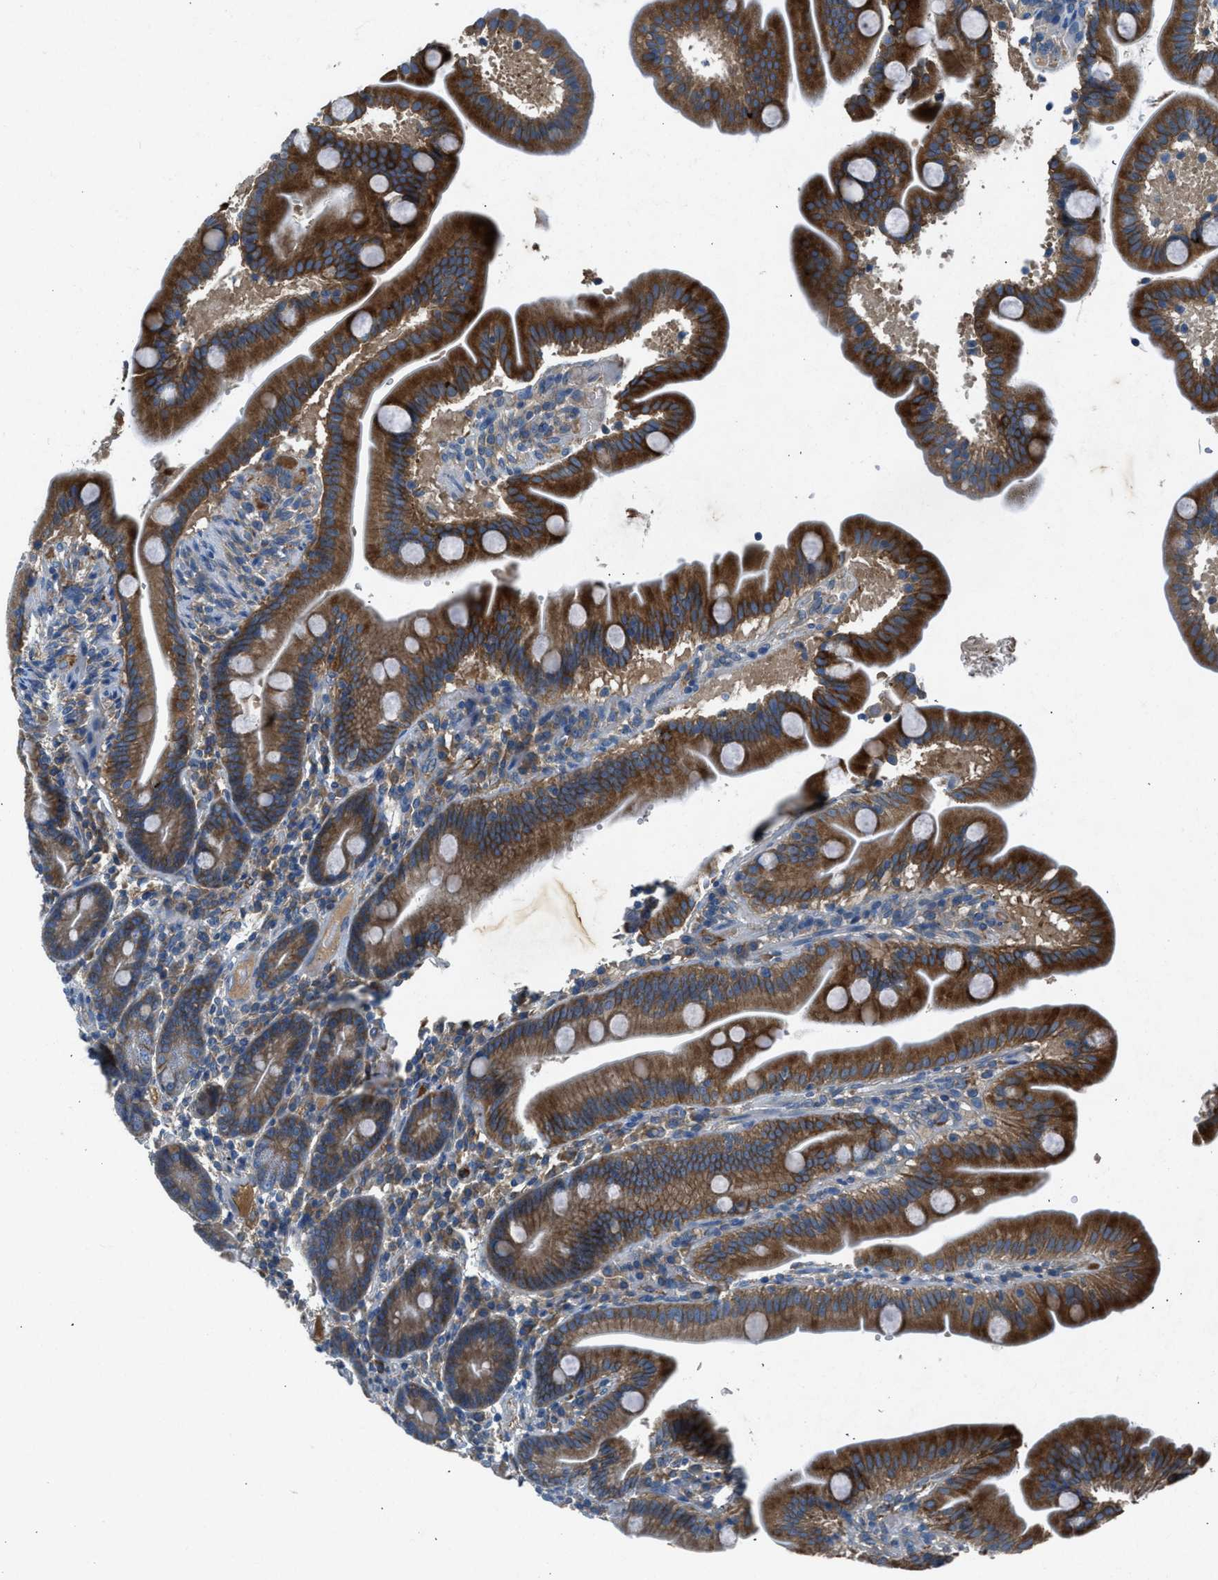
{"staining": {"intensity": "strong", "quantity": ">75%", "location": "cytoplasmic/membranous"}, "tissue": "duodenum", "cell_type": "Glandular cells", "image_type": "normal", "snomed": [{"axis": "morphology", "description": "Normal tissue, NOS"}, {"axis": "topography", "description": "Duodenum"}], "caption": "Immunohistochemical staining of unremarkable human duodenum displays >75% levels of strong cytoplasmic/membranous protein positivity in approximately >75% of glandular cells.", "gene": "BMP1", "patient": {"sex": "male", "age": 54}}